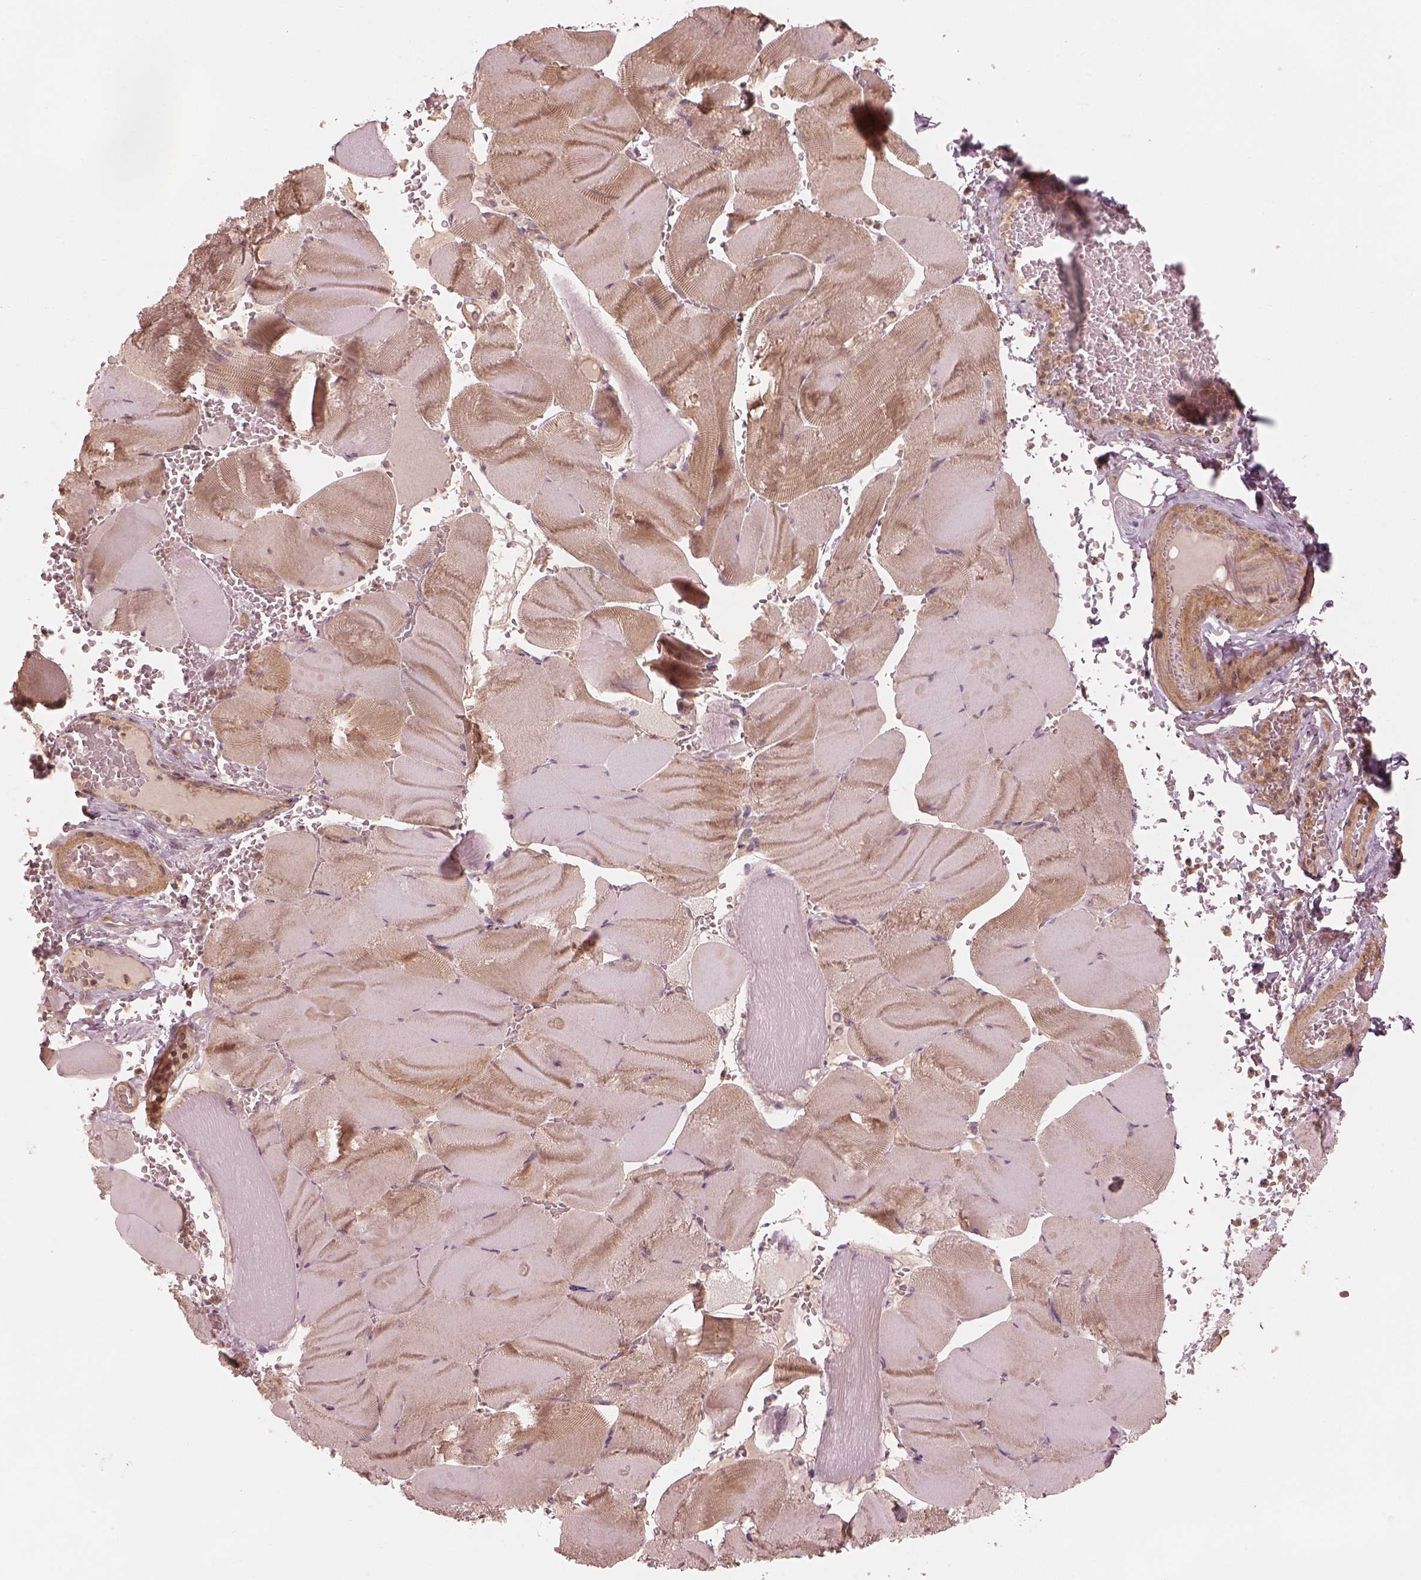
{"staining": {"intensity": "weak", "quantity": "25%-75%", "location": "cytoplasmic/membranous"}, "tissue": "skeletal muscle", "cell_type": "Myocytes", "image_type": "normal", "snomed": [{"axis": "morphology", "description": "Normal tissue, NOS"}, {"axis": "topography", "description": "Skeletal muscle"}], "caption": "A high-resolution micrograph shows immunohistochemistry staining of benign skeletal muscle, which displays weak cytoplasmic/membranous expression in about 25%-75% of myocytes. (Brightfield microscopy of DAB IHC at high magnification).", "gene": "FAM107B", "patient": {"sex": "male", "age": 56}}